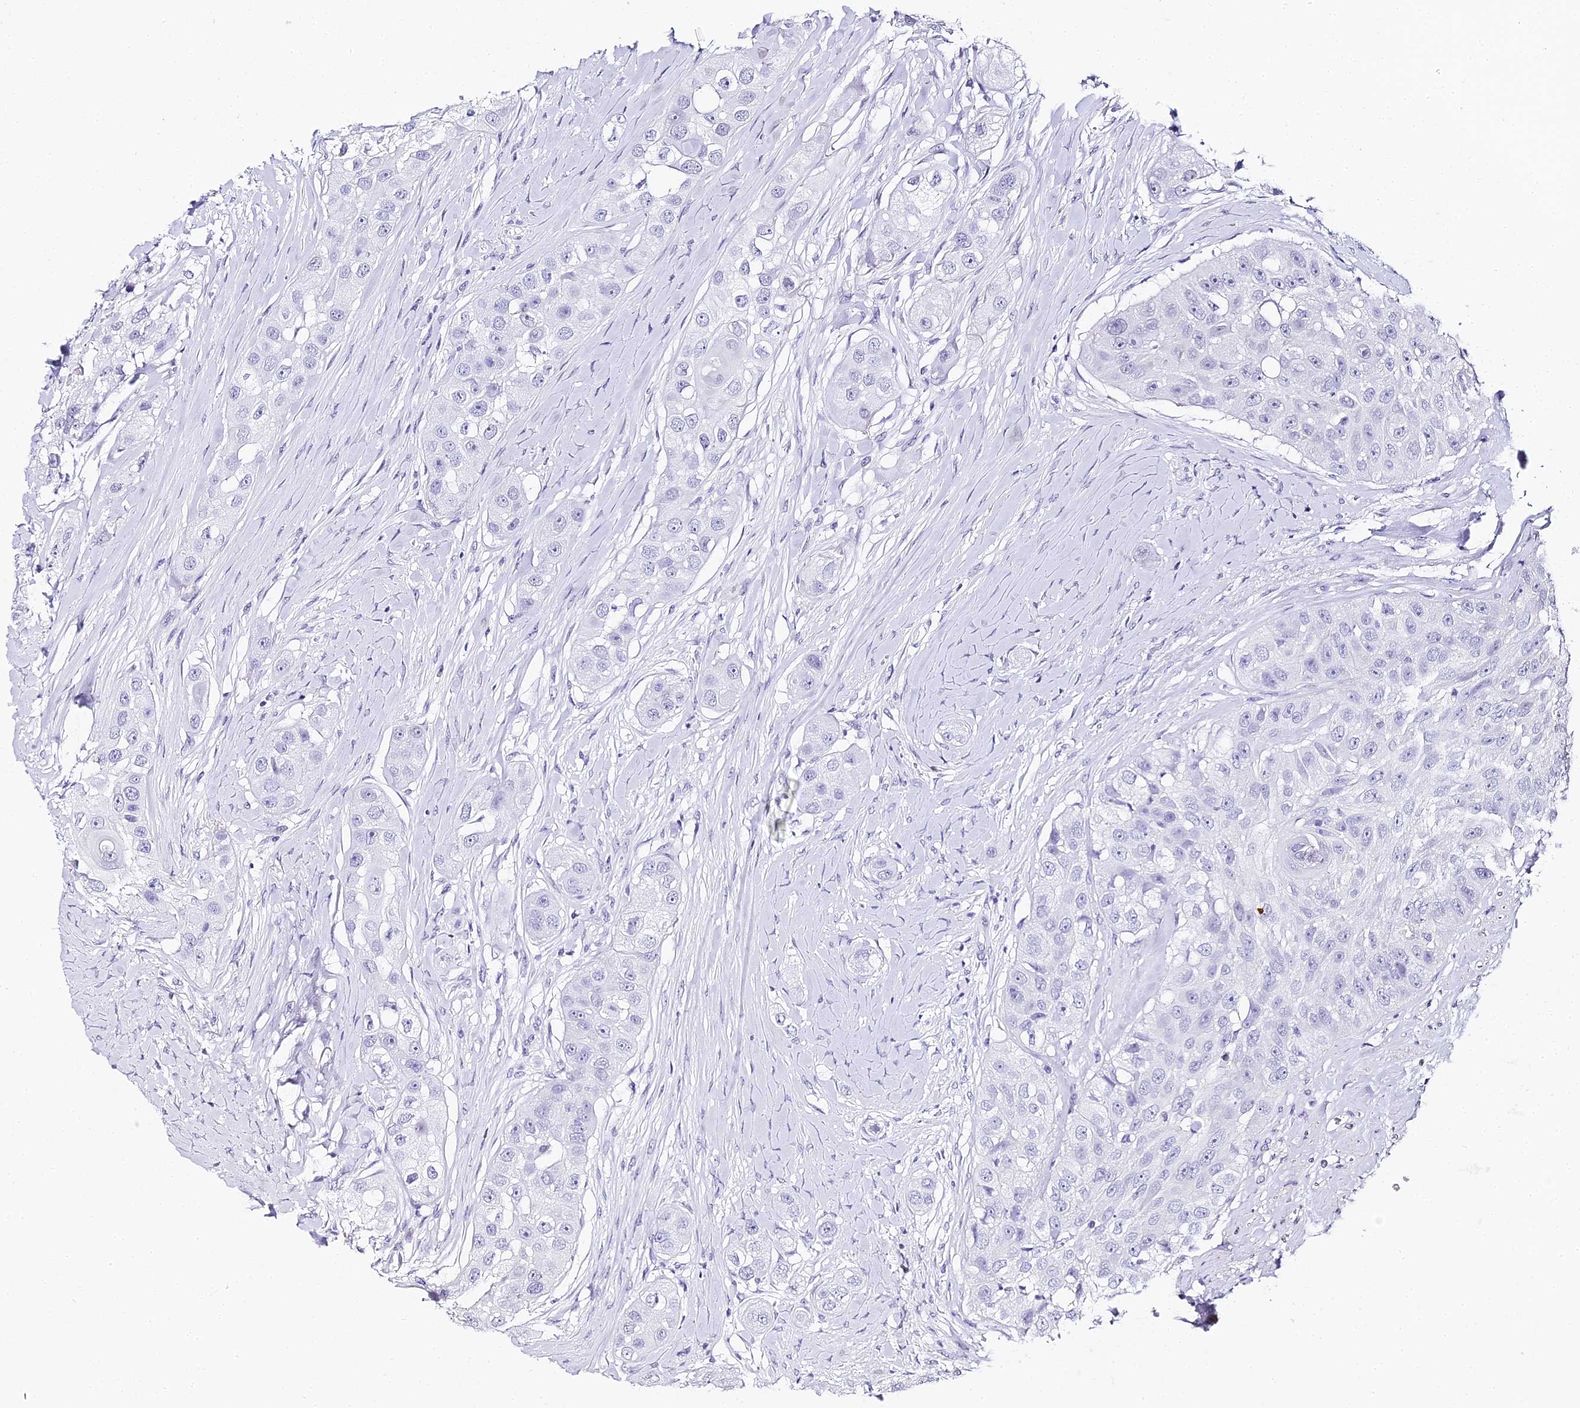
{"staining": {"intensity": "negative", "quantity": "none", "location": "none"}, "tissue": "head and neck cancer", "cell_type": "Tumor cells", "image_type": "cancer", "snomed": [{"axis": "morphology", "description": "Normal tissue, NOS"}, {"axis": "morphology", "description": "Squamous cell carcinoma, NOS"}, {"axis": "topography", "description": "Skeletal muscle"}, {"axis": "topography", "description": "Head-Neck"}], "caption": "This is an IHC photomicrograph of human head and neck squamous cell carcinoma. There is no positivity in tumor cells.", "gene": "ABHD14A-ACY1", "patient": {"sex": "male", "age": 51}}